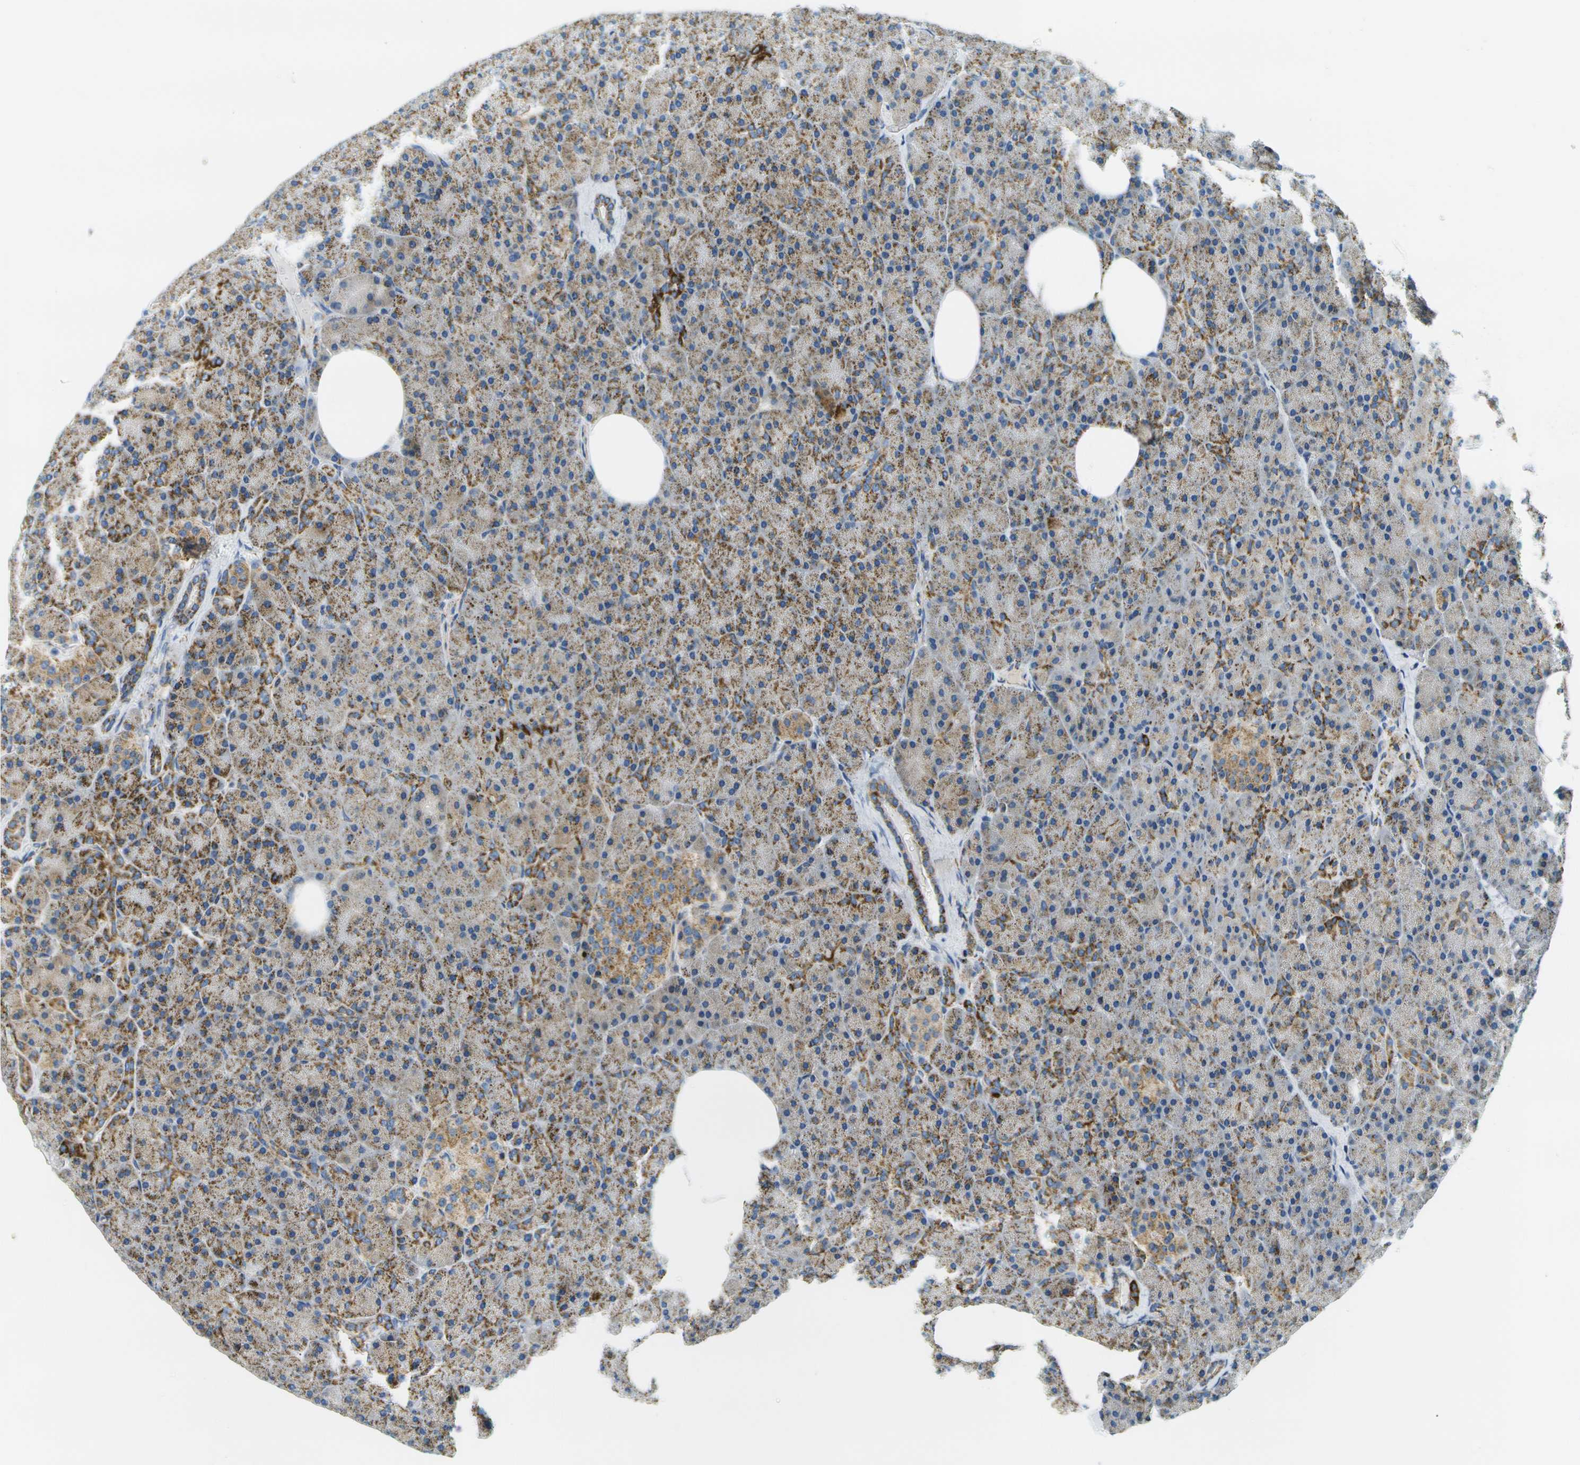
{"staining": {"intensity": "moderate", "quantity": ">75%", "location": "cytoplasmic/membranous"}, "tissue": "pancreas", "cell_type": "Exocrine glandular cells", "image_type": "normal", "snomed": [{"axis": "morphology", "description": "Normal tissue, NOS"}, {"axis": "topography", "description": "Pancreas"}], "caption": "A brown stain shows moderate cytoplasmic/membranous expression of a protein in exocrine glandular cells of normal human pancreas.", "gene": "HLCS", "patient": {"sex": "female", "age": 35}}